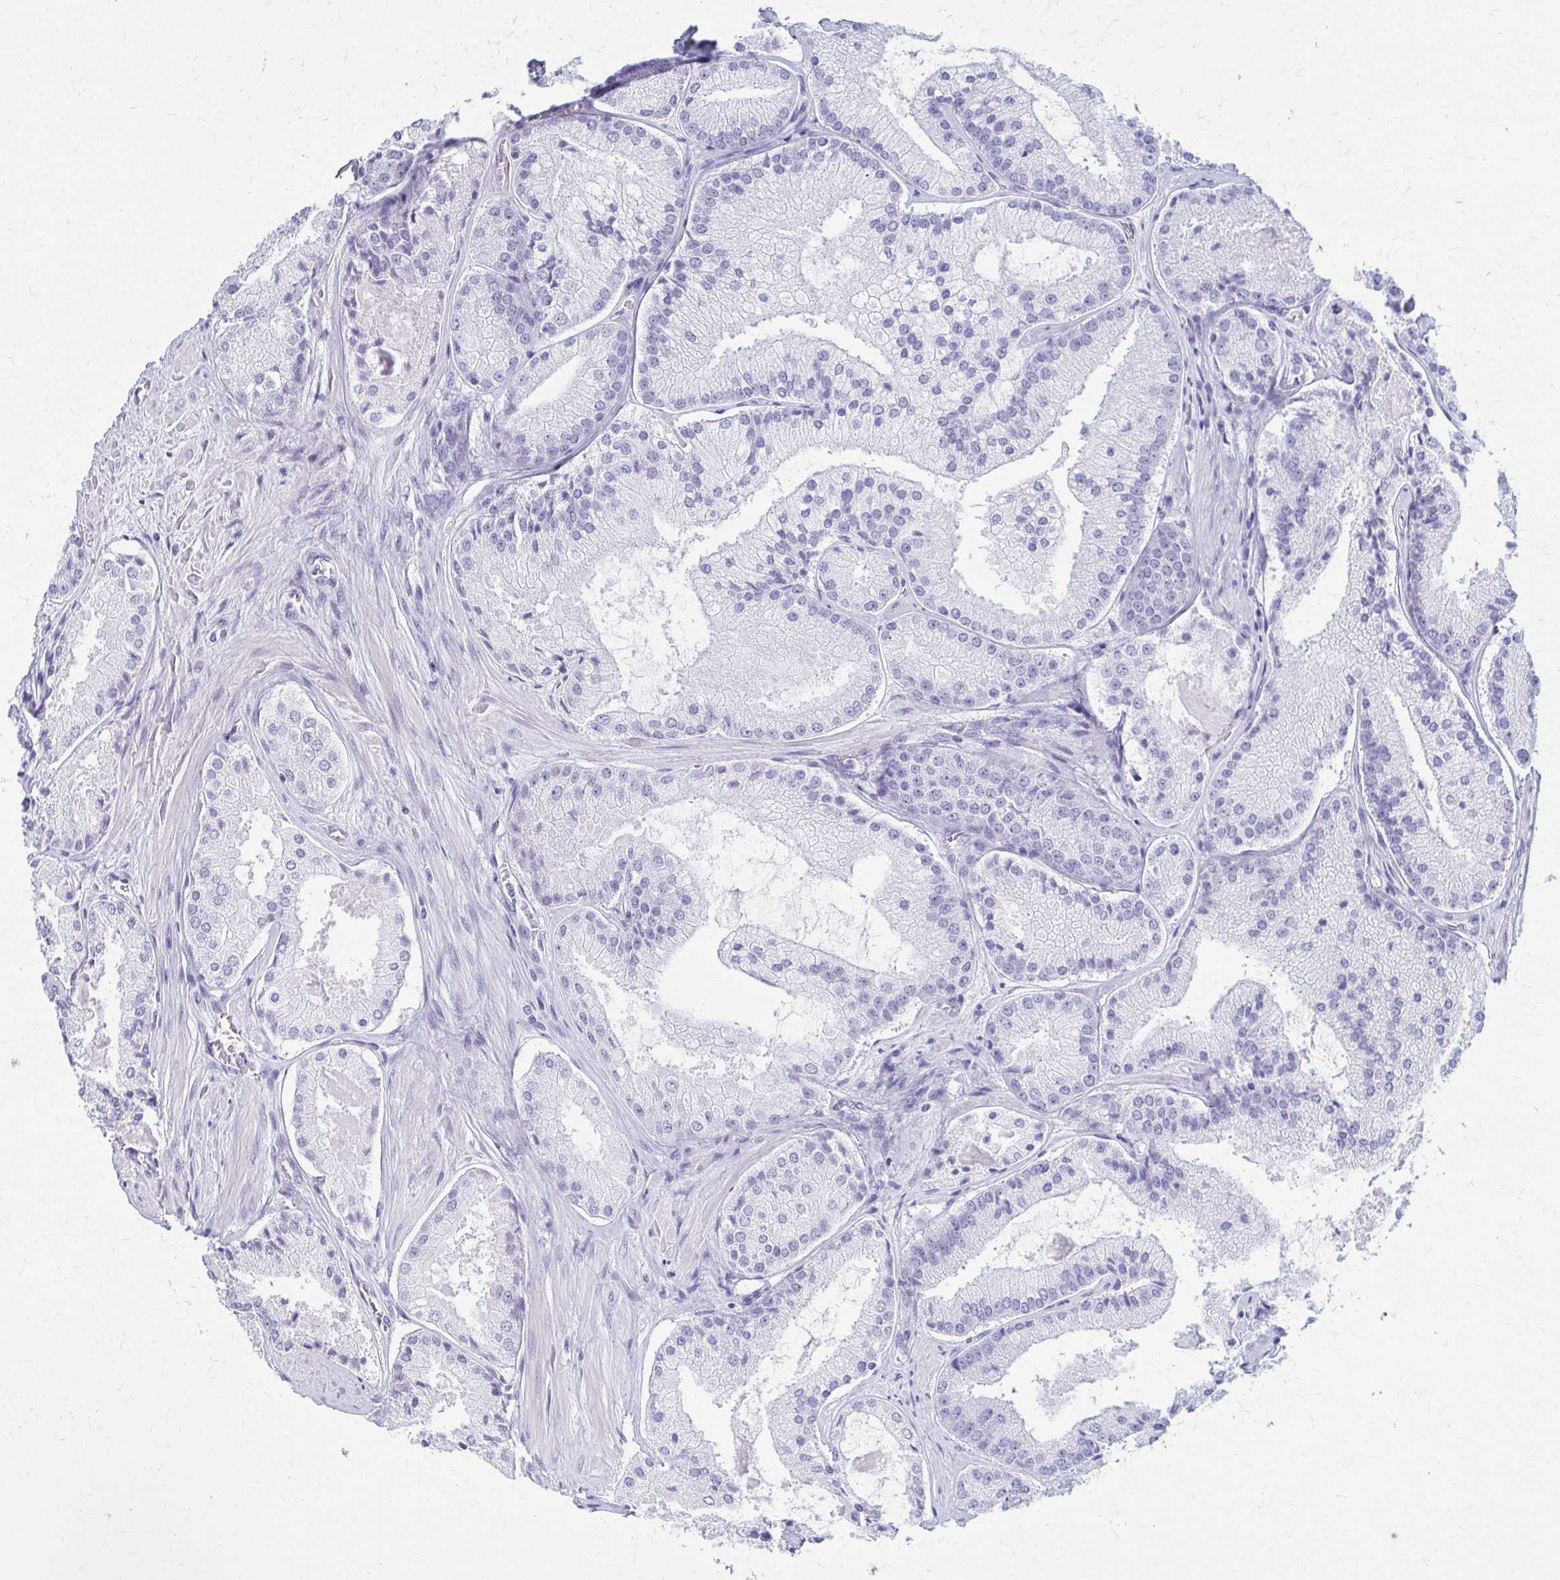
{"staining": {"intensity": "negative", "quantity": "none", "location": "none"}, "tissue": "prostate cancer", "cell_type": "Tumor cells", "image_type": "cancer", "snomed": [{"axis": "morphology", "description": "Adenocarcinoma, High grade"}, {"axis": "topography", "description": "Prostate"}], "caption": "Prostate cancer (high-grade adenocarcinoma) stained for a protein using immunohistochemistry displays no expression tumor cells.", "gene": "CELF5", "patient": {"sex": "male", "age": 73}}